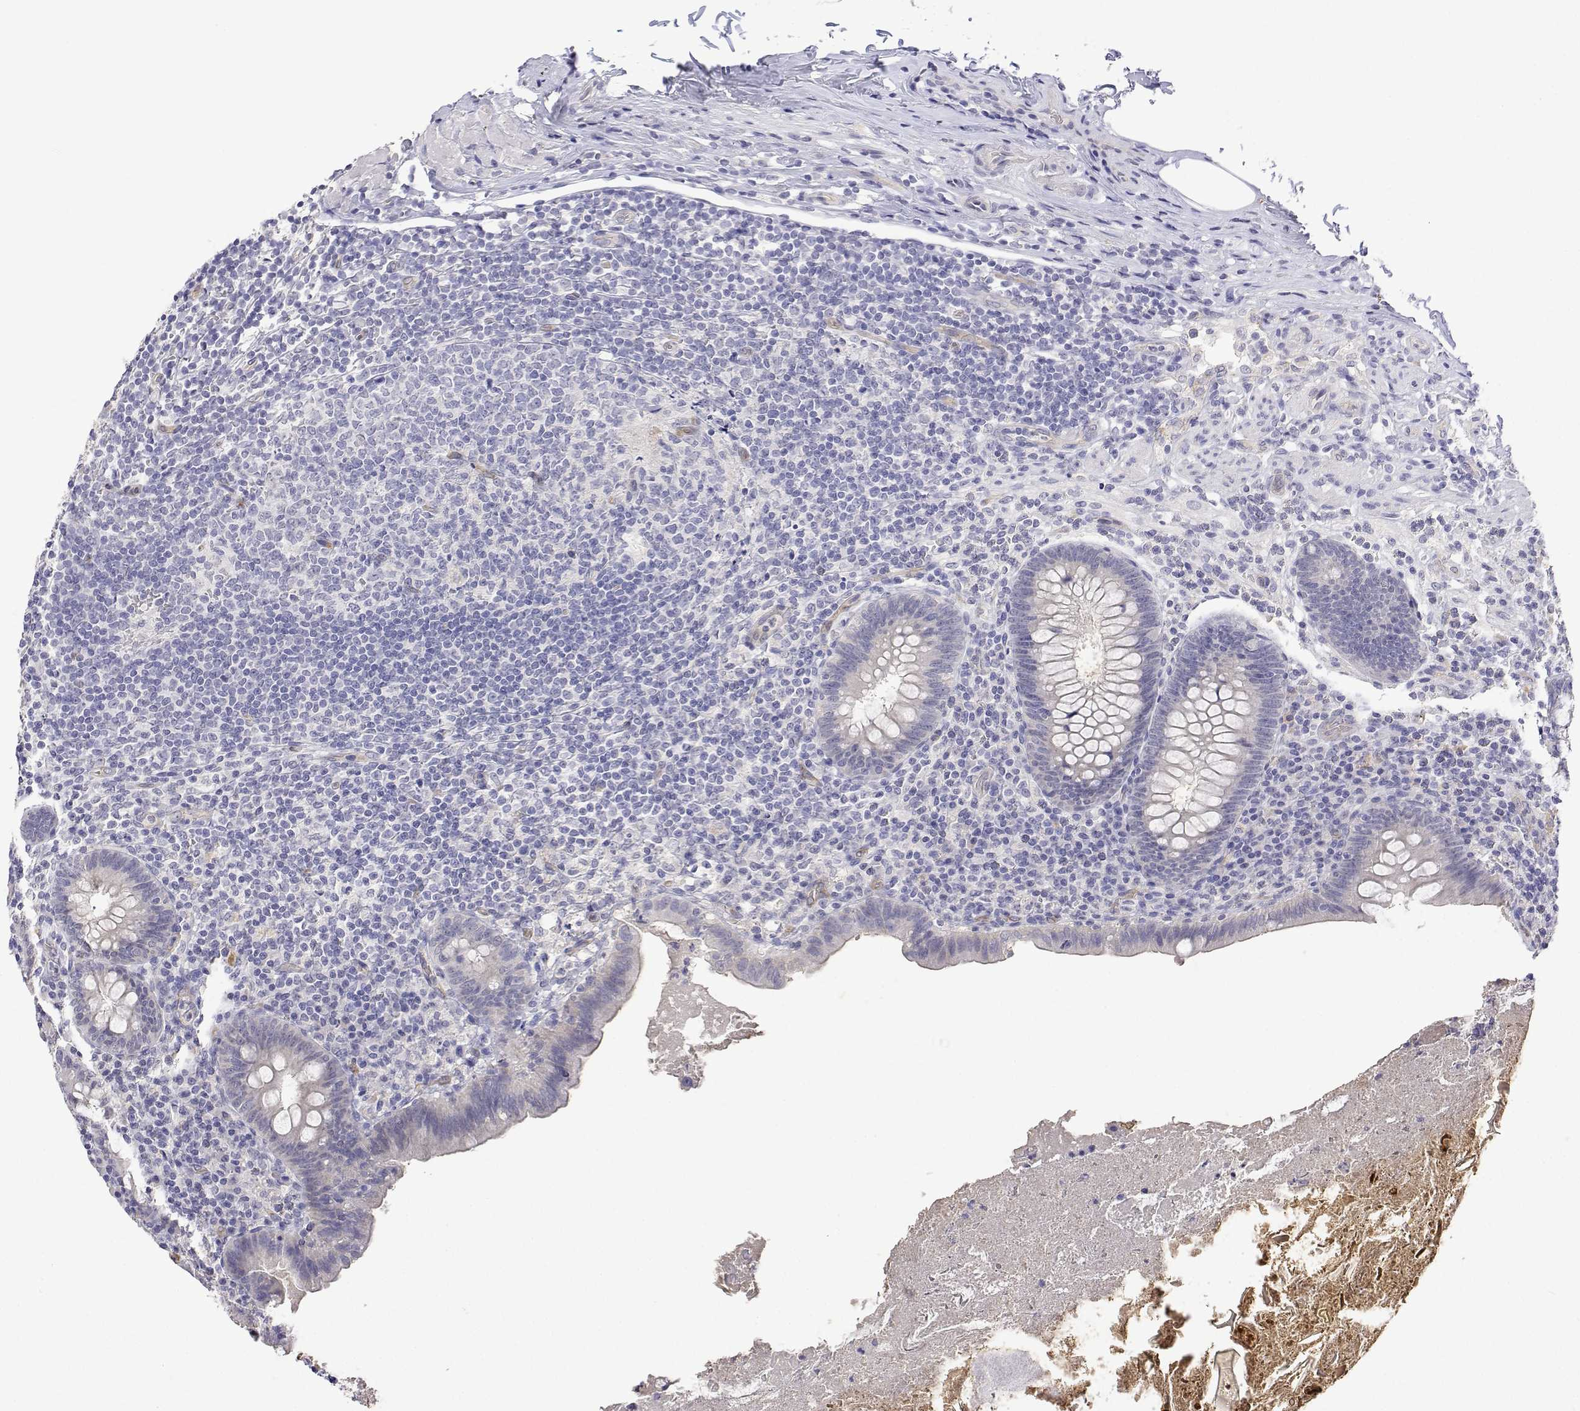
{"staining": {"intensity": "negative", "quantity": "none", "location": "none"}, "tissue": "appendix", "cell_type": "Glandular cells", "image_type": "normal", "snomed": [{"axis": "morphology", "description": "Normal tissue, NOS"}, {"axis": "topography", "description": "Appendix"}], "caption": "A high-resolution micrograph shows immunohistochemistry (IHC) staining of normal appendix, which shows no significant staining in glandular cells.", "gene": "PLCB1", "patient": {"sex": "male", "age": 47}}